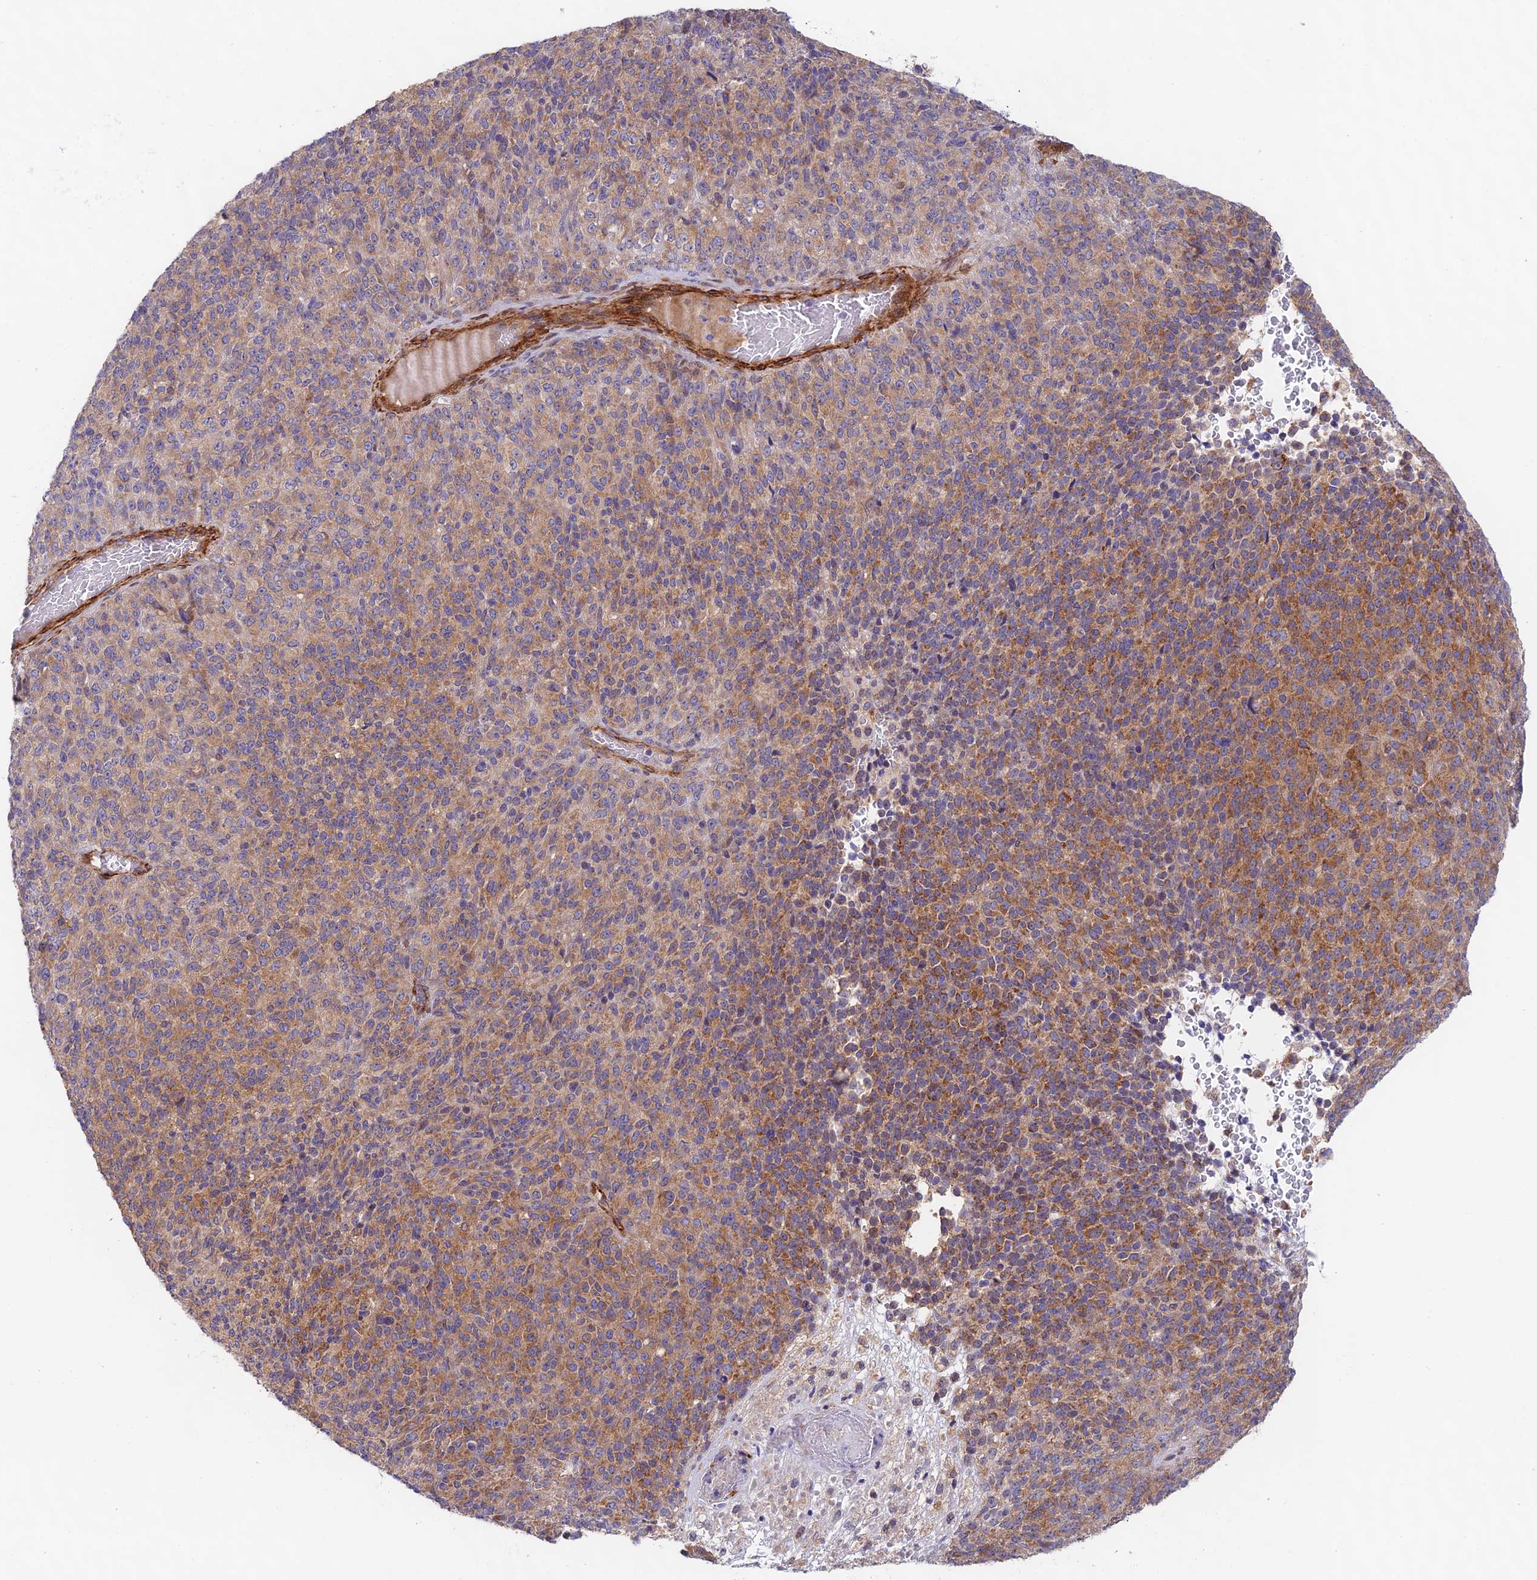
{"staining": {"intensity": "moderate", "quantity": ">75%", "location": "cytoplasmic/membranous"}, "tissue": "melanoma", "cell_type": "Tumor cells", "image_type": "cancer", "snomed": [{"axis": "morphology", "description": "Malignant melanoma, Metastatic site"}, {"axis": "topography", "description": "Brain"}], "caption": "Protein staining by immunohistochemistry (IHC) reveals moderate cytoplasmic/membranous positivity in about >75% of tumor cells in malignant melanoma (metastatic site). Nuclei are stained in blue.", "gene": "ANKRD50", "patient": {"sex": "female", "age": 56}}